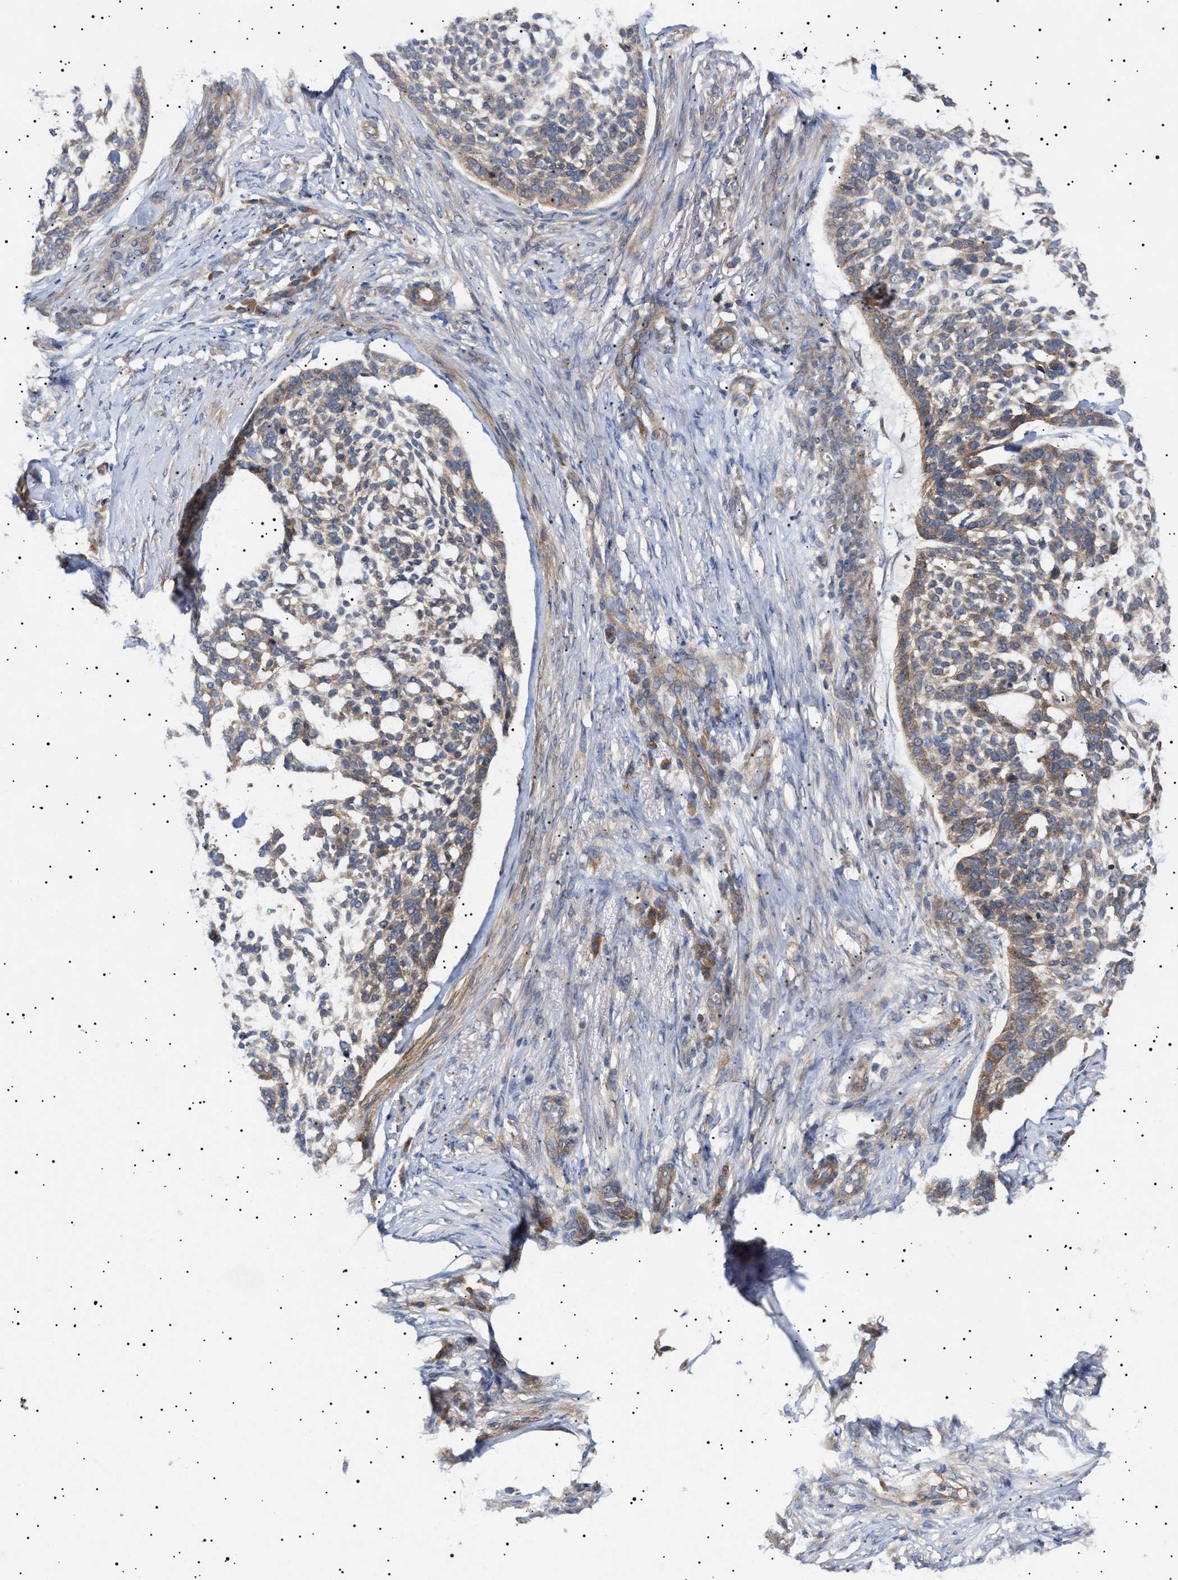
{"staining": {"intensity": "weak", "quantity": ">75%", "location": "cytoplasmic/membranous"}, "tissue": "skin cancer", "cell_type": "Tumor cells", "image_type": "cancer", "snomed": [{"axis": "morphology", "description": "Basal cell carcinoma"}, {"axis": "topography", "description": "Skin"}], "caption": "Skin cancer (basal cell carcinoma) tissue demonstrates weak cytoplasmic/membranous staining in approximately >75% of tumor cells, visualized by immunohistochemistry. (Brightfield microscopy of DAB IHC at high magnification).", "gene": "NPLOC4", "patient": {"sex": "female", "age": 64}}